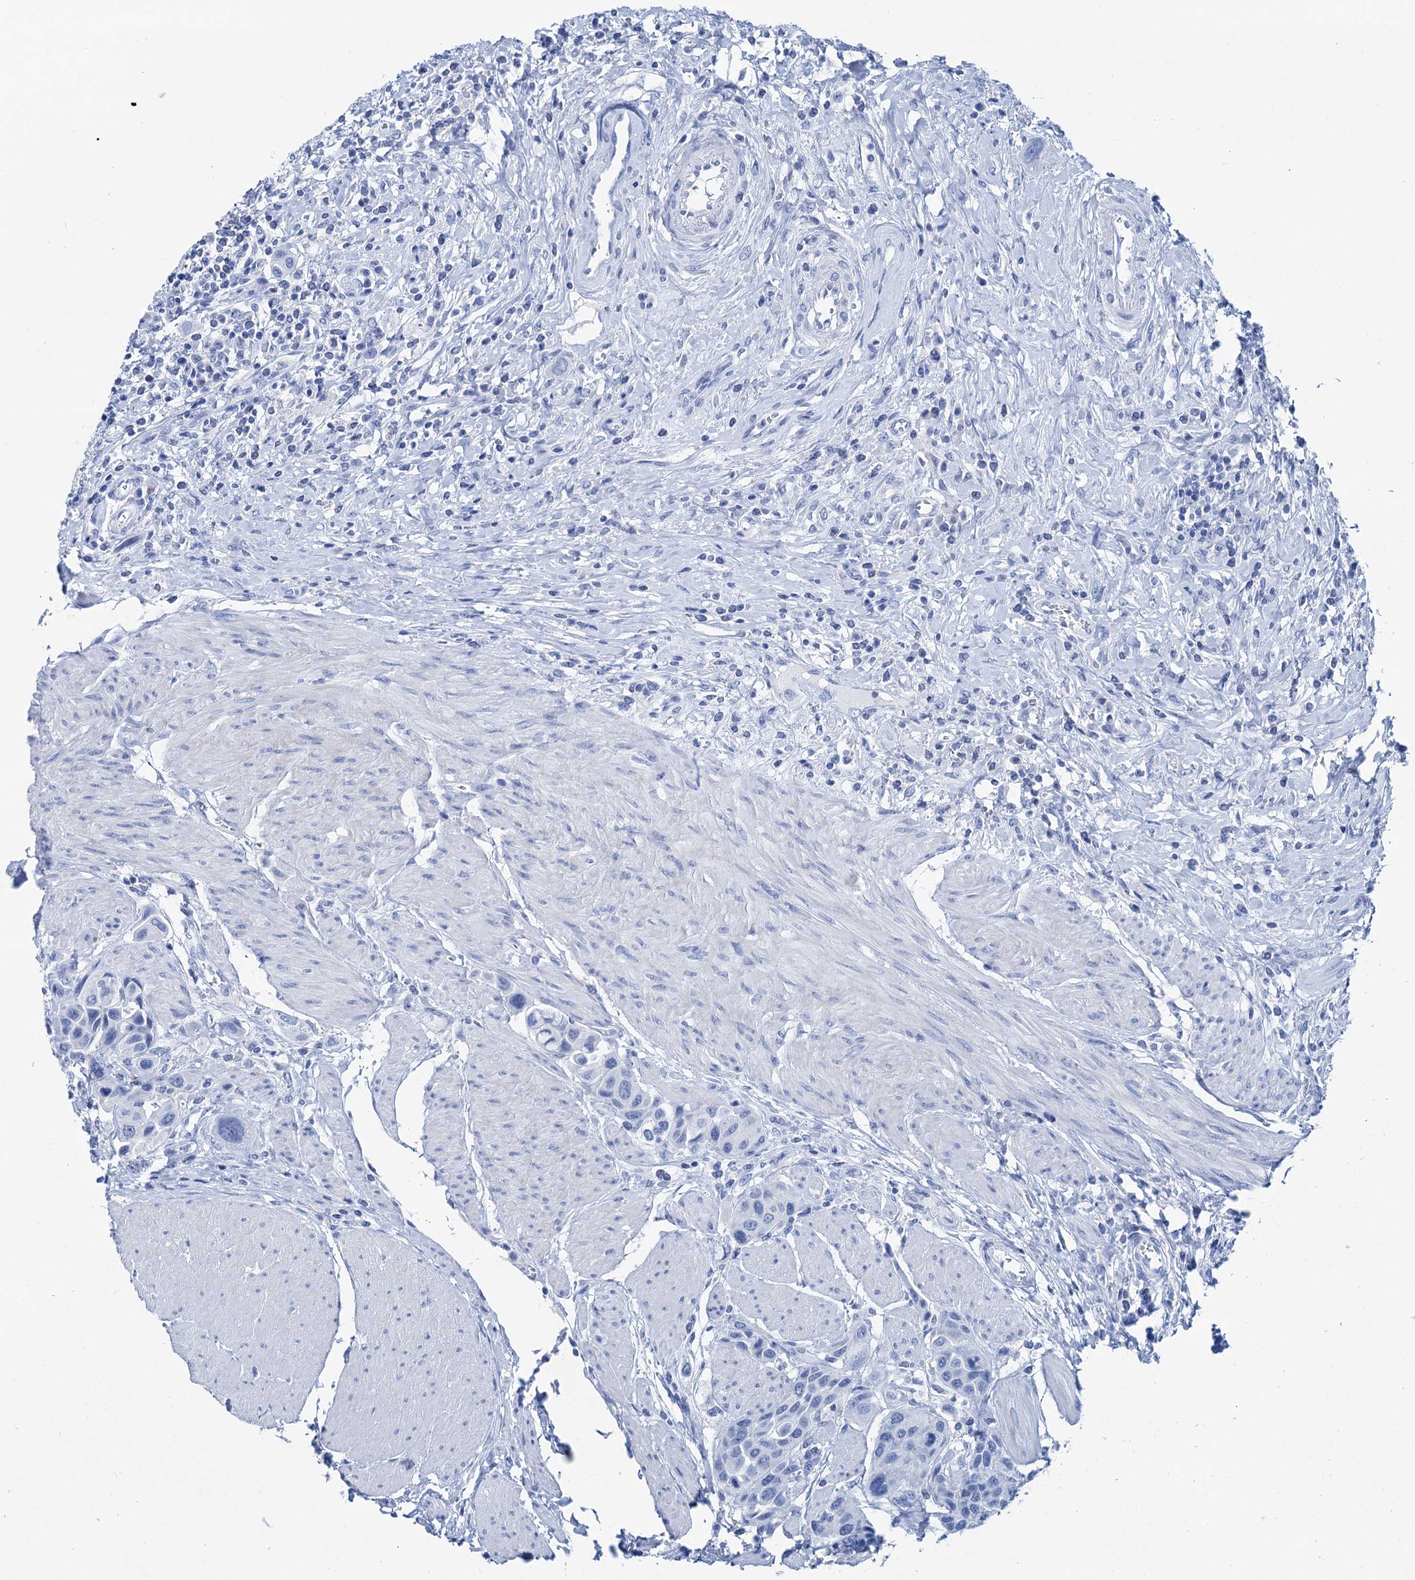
{"staining": {"intensity": "negative", "quantity": "none", "location": "none"}, "tissue": "urothelial cancer", "cell_type": "Tumor cells", "image_type": "cancer", "snomed": [{"axis": "morphology", "description": "Urothelial carcinoma, High grade"}, {"axis": "topography", "description": "Urinary bladder"}], "caption": "This is a image of immunohistochemistry (IHC) staining of urothelial carcinoma (high-grade), which shows no positivity in tumor cells.", "gene": "BRINP1", "patient": {"sex": "male", "age": 50}}